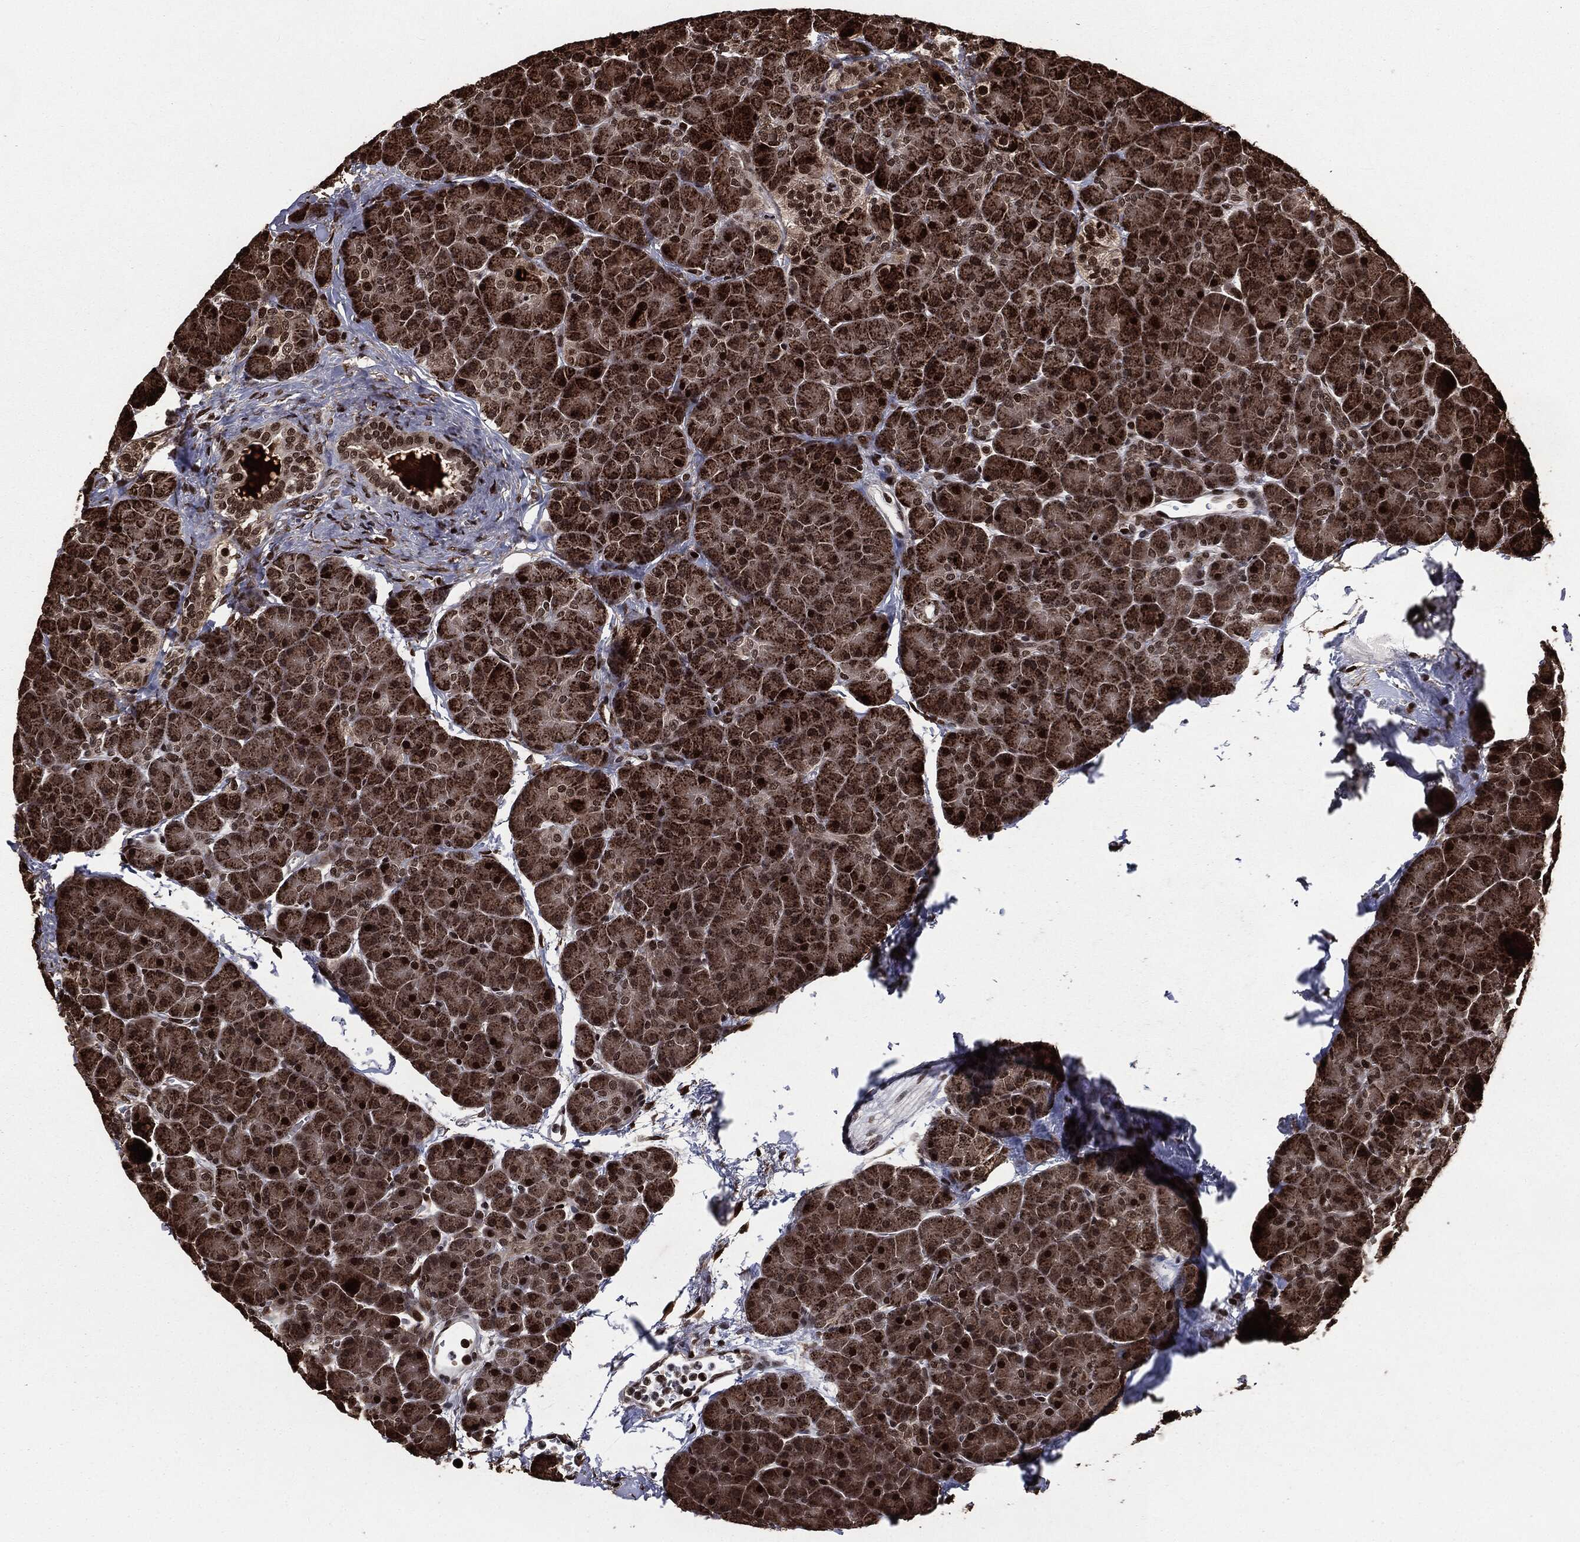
{"staining": {"intensity": "strong", "quantity": ">75%", "location": "cytoplasmic/membranous,nuclear"}, "tissue": "pancreas", "cell_type": "Exocrine glandular cells", "image_type": "normal", "snomed": [{"axis": "morphology", "description": "Normal tissue, NOS"}, {"axis": "topography", "description": "Pancreas"}], "caption": "An immunohistochemistry (IHC) photomicrograph of benign tissue is shown. Protein staining in brown labels strong cytoplasmic/membranous,nuclear positivity in pancreas within exocrine glandular cells.", "gene": "DVL2", "patient": {"sex": "female", "age": 44}}